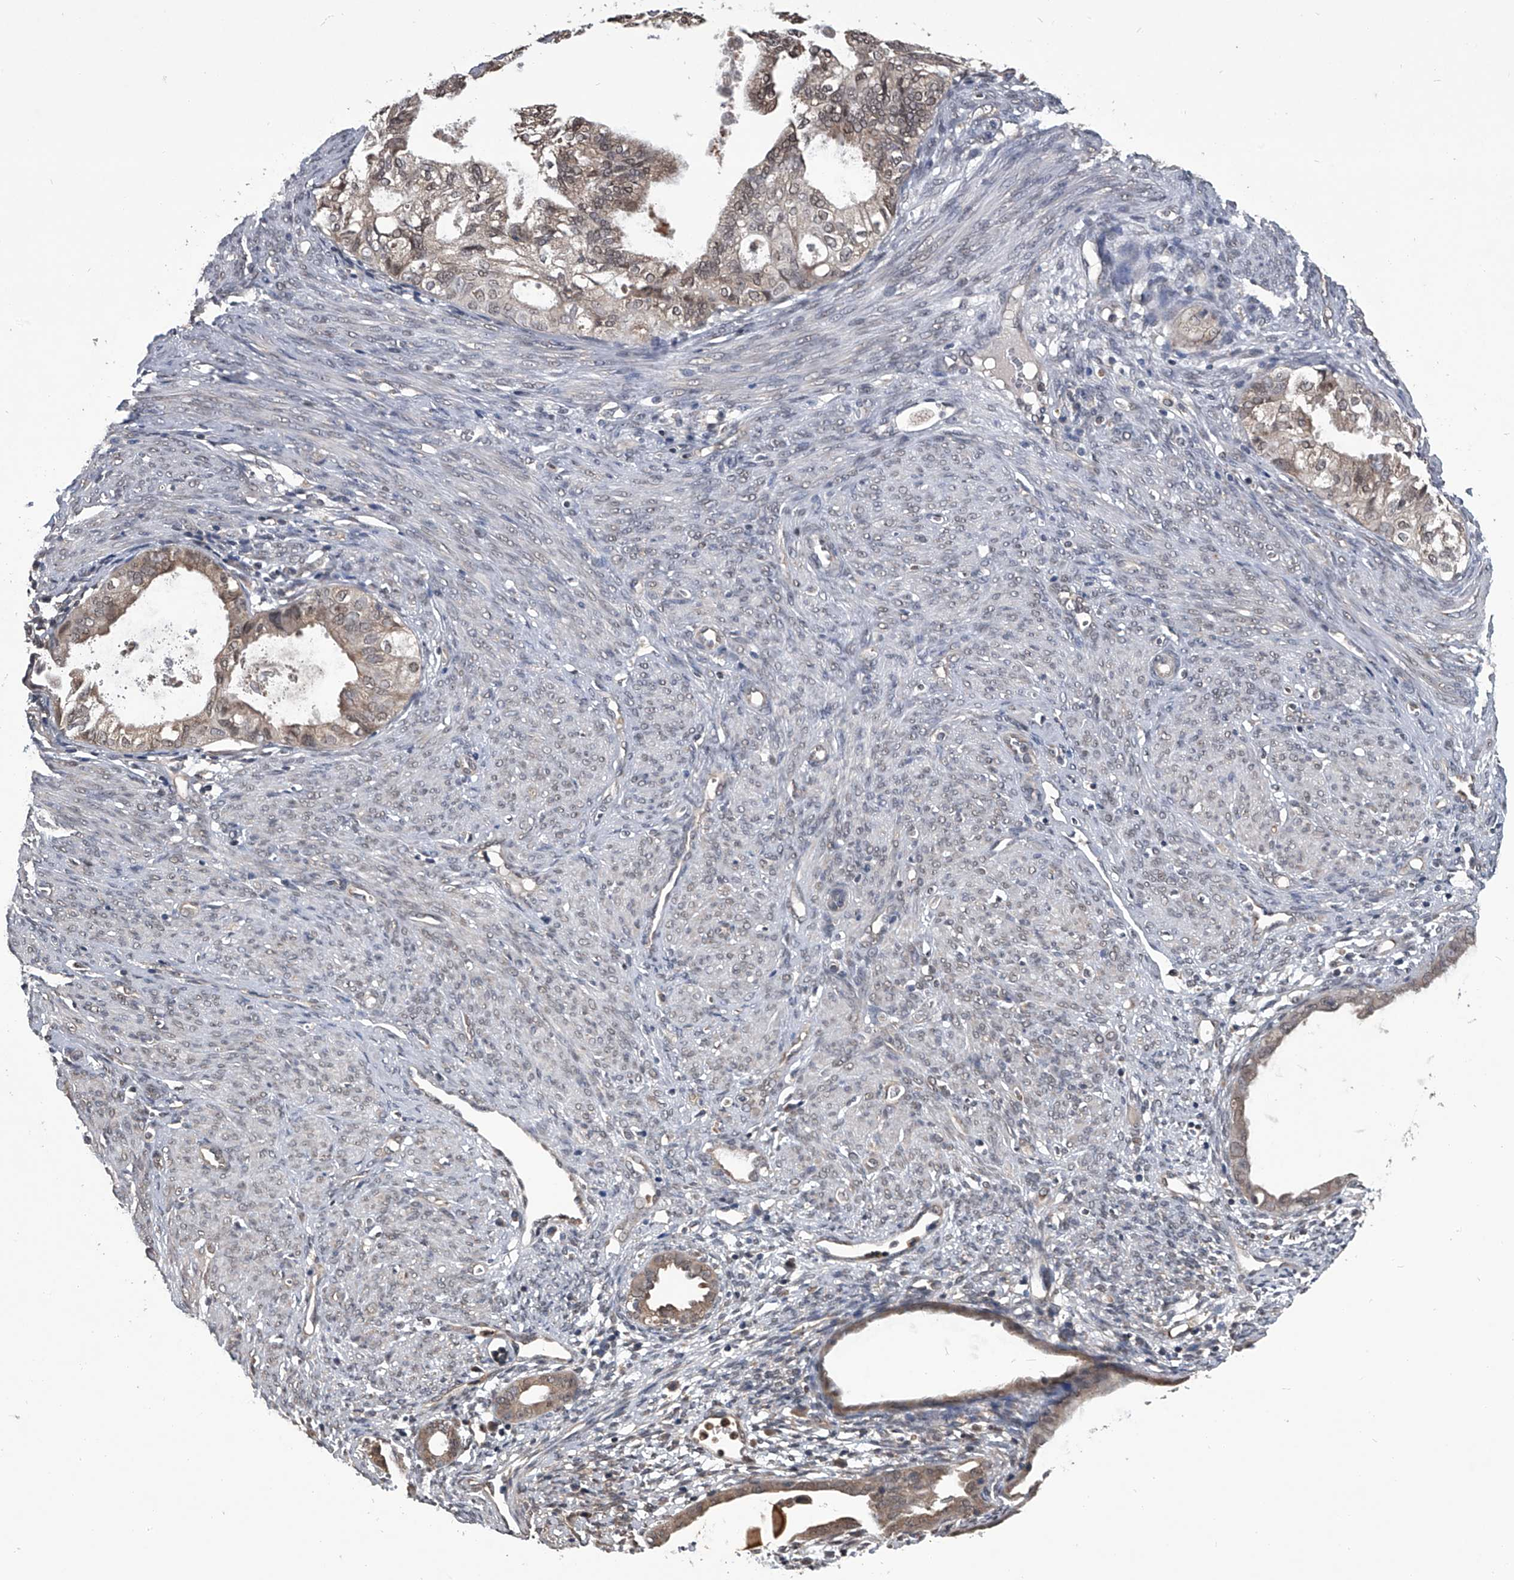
{"staining": {"intensity": "weak", "quantity": ">75%", "location": "cytoplasmic/membranous,nuclear"}, "tissue": "cervical cancer", "cell_type": "Tumor cells", "image_type": "cancer", "snomed": [{"axis": "morphology", "description": "Normal tissue, NOS"}, {"axis": "morphology", "description": "Adenocarcinoma, NOS"}, {"axis": "topography", "description": "Cervix"}, {"axis": "topography", "description": "Endometrium"}], "caption": "IHC (DAB) staining of human cervical cancer (adenocarcinoma) demonstrates weak cytoplasmic/membranous and nuclear protein staining in about >75% of tumor cells.", "gene": "TSNAX", "patient": {"sex": "female", "age": 86}}